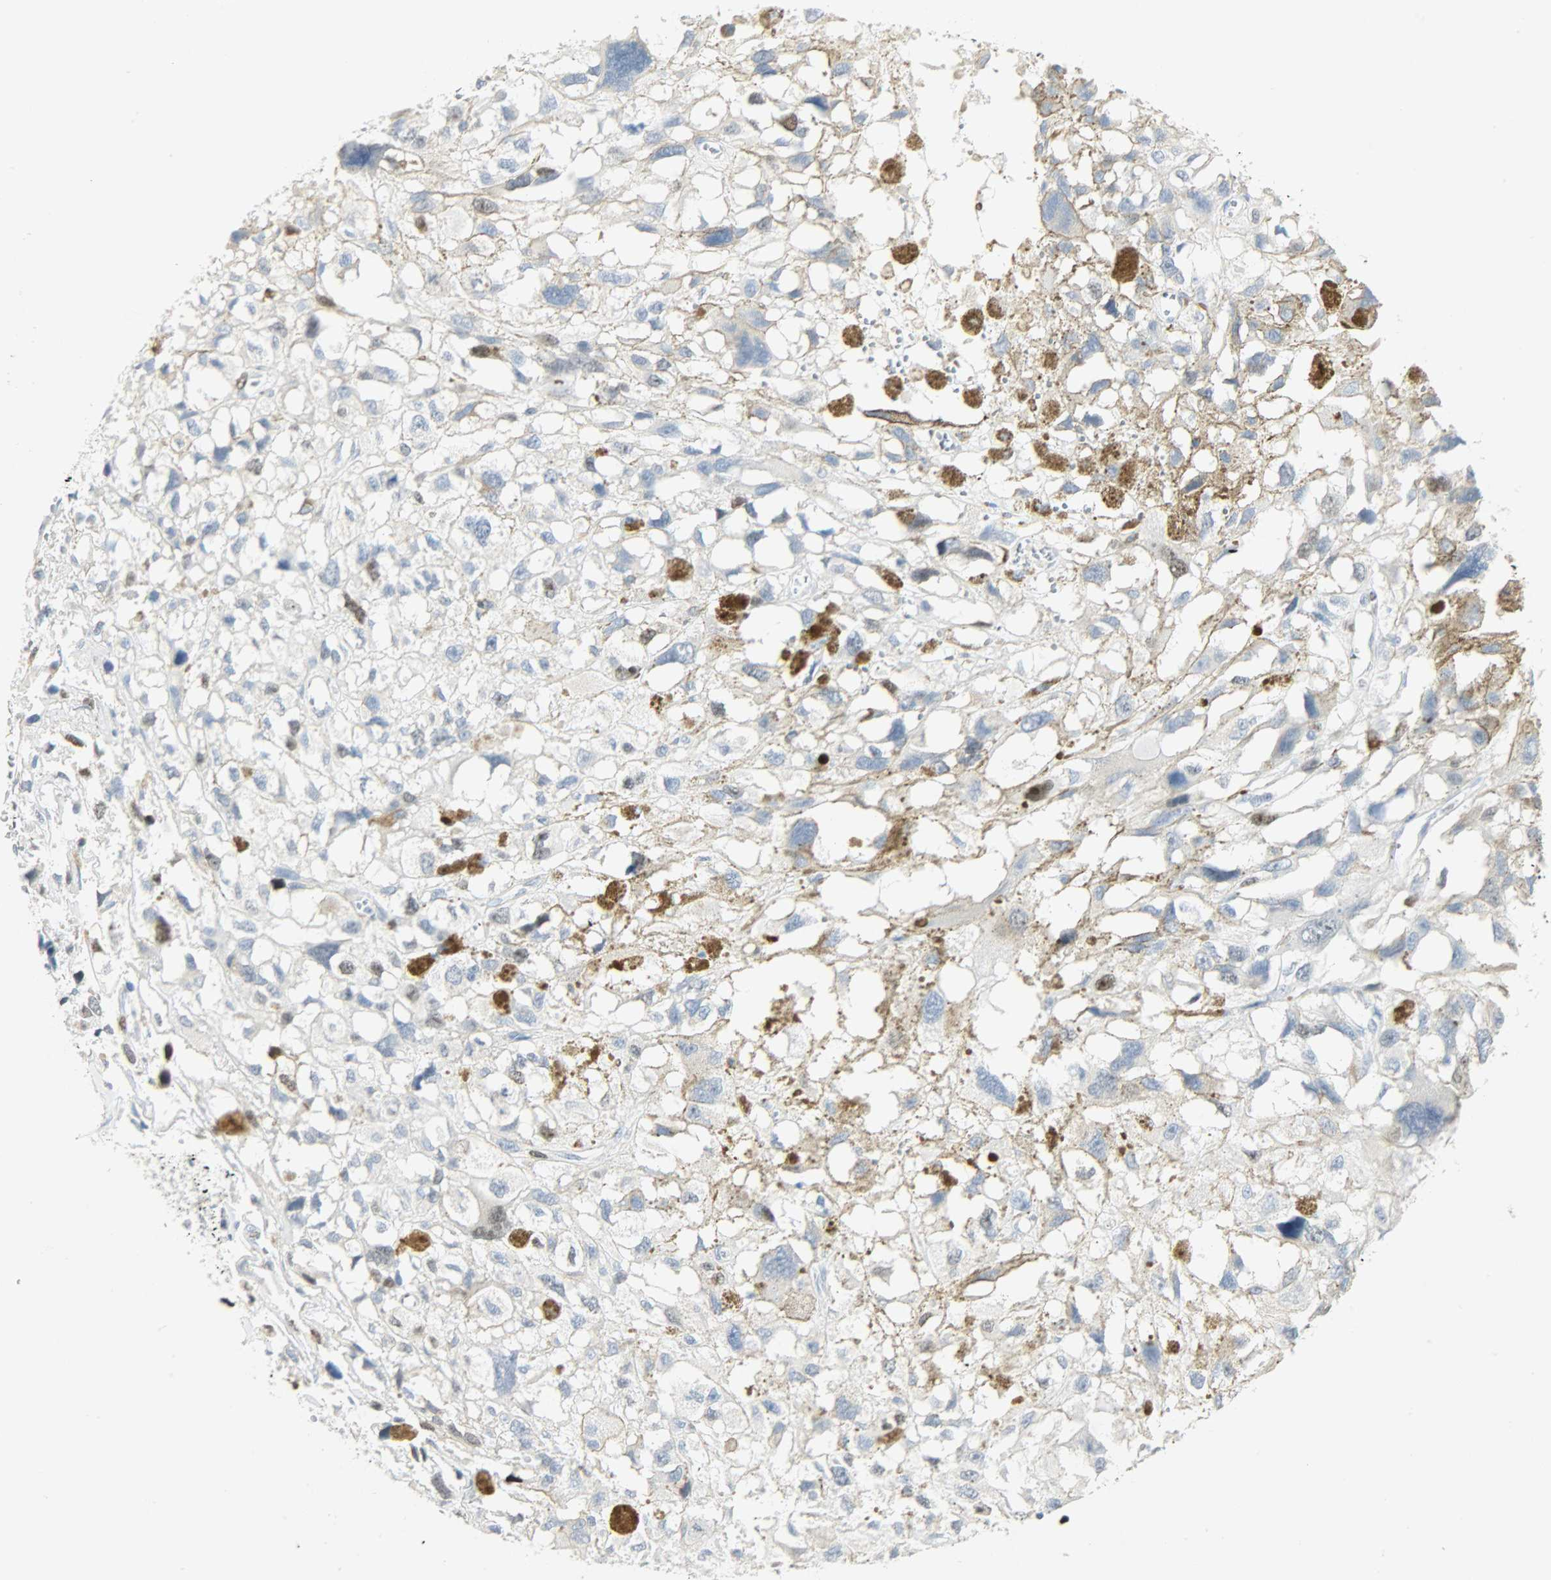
{"staining": {"intensity": "negative", "quantity": "none", "location": "none"}, "tissue": "melanoma", "cell_type": "Tumor cells", "image_type": "cancer", "snomed": [{"axis": "morphology", "description": "Malignant melanoma, Metastatic site"}, {"axis": "topography", "description": "Lymph node"}], "caption": "Immunohistochemical staining of melanoma shows no significant expression in tumor cells. (DAB IHC visualized using brightfield microscopy, high magnification).", "gene": "HELLS", "patient": {"sex": "male", "age": 59}}